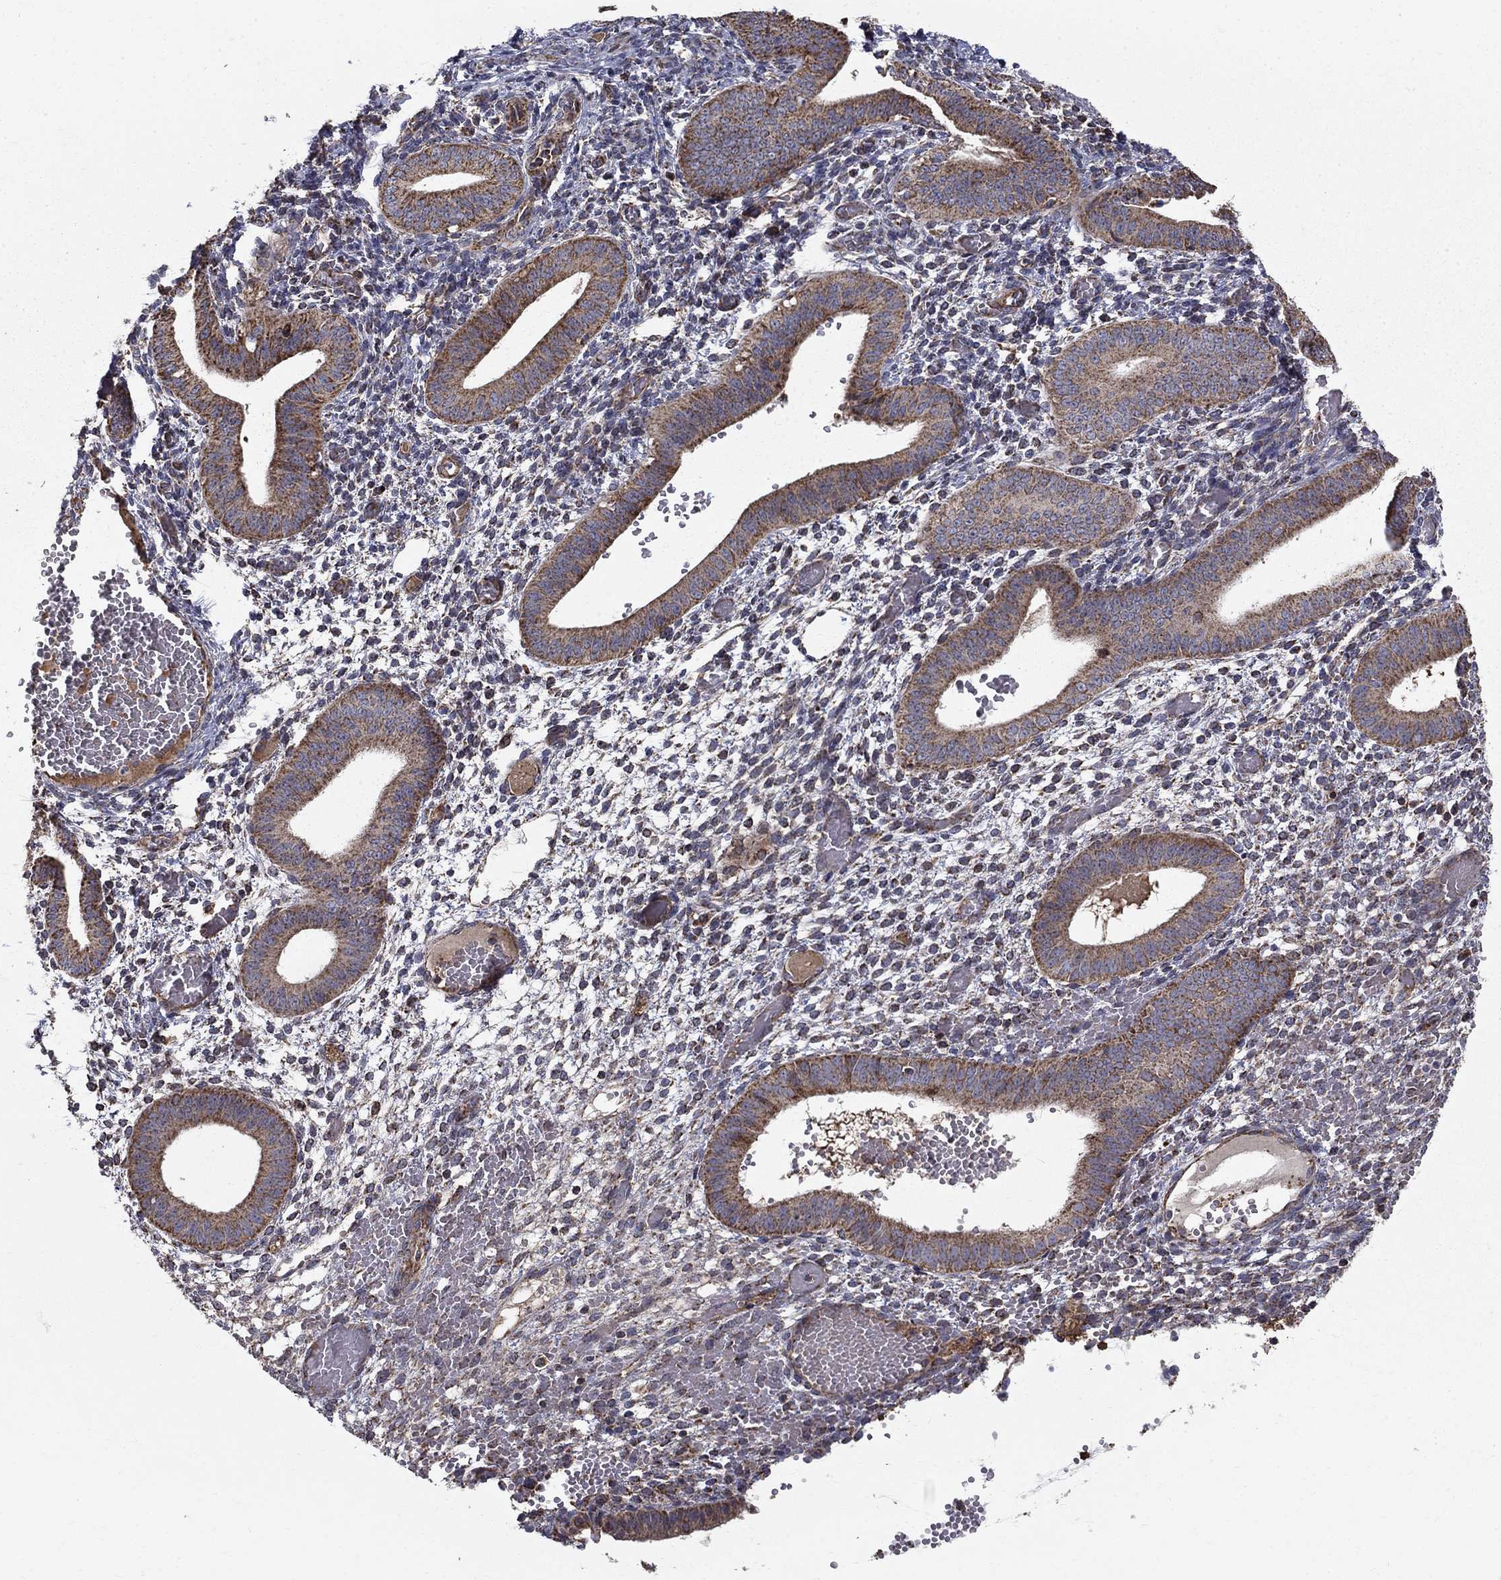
{"staining": {"intensity": "moderate", "quantity": "25%-75%", "location": "cytoplasmic/membranous"}, "tissue": "endometrium", "cell_type": "Cells in endometrial stroma", "image_type": "normal", "snomed": [{"axis": "morphology", "description": "Normal tissue, NOS"}, {"axis": "topography", "description": "Endometrium"}], "caption": "Endometrium stained with a protein marker shows moderate staining in cells in endometrial stroma.", "gene": "NDUFS8", "patient": {"sex": "female", "age": 42}}